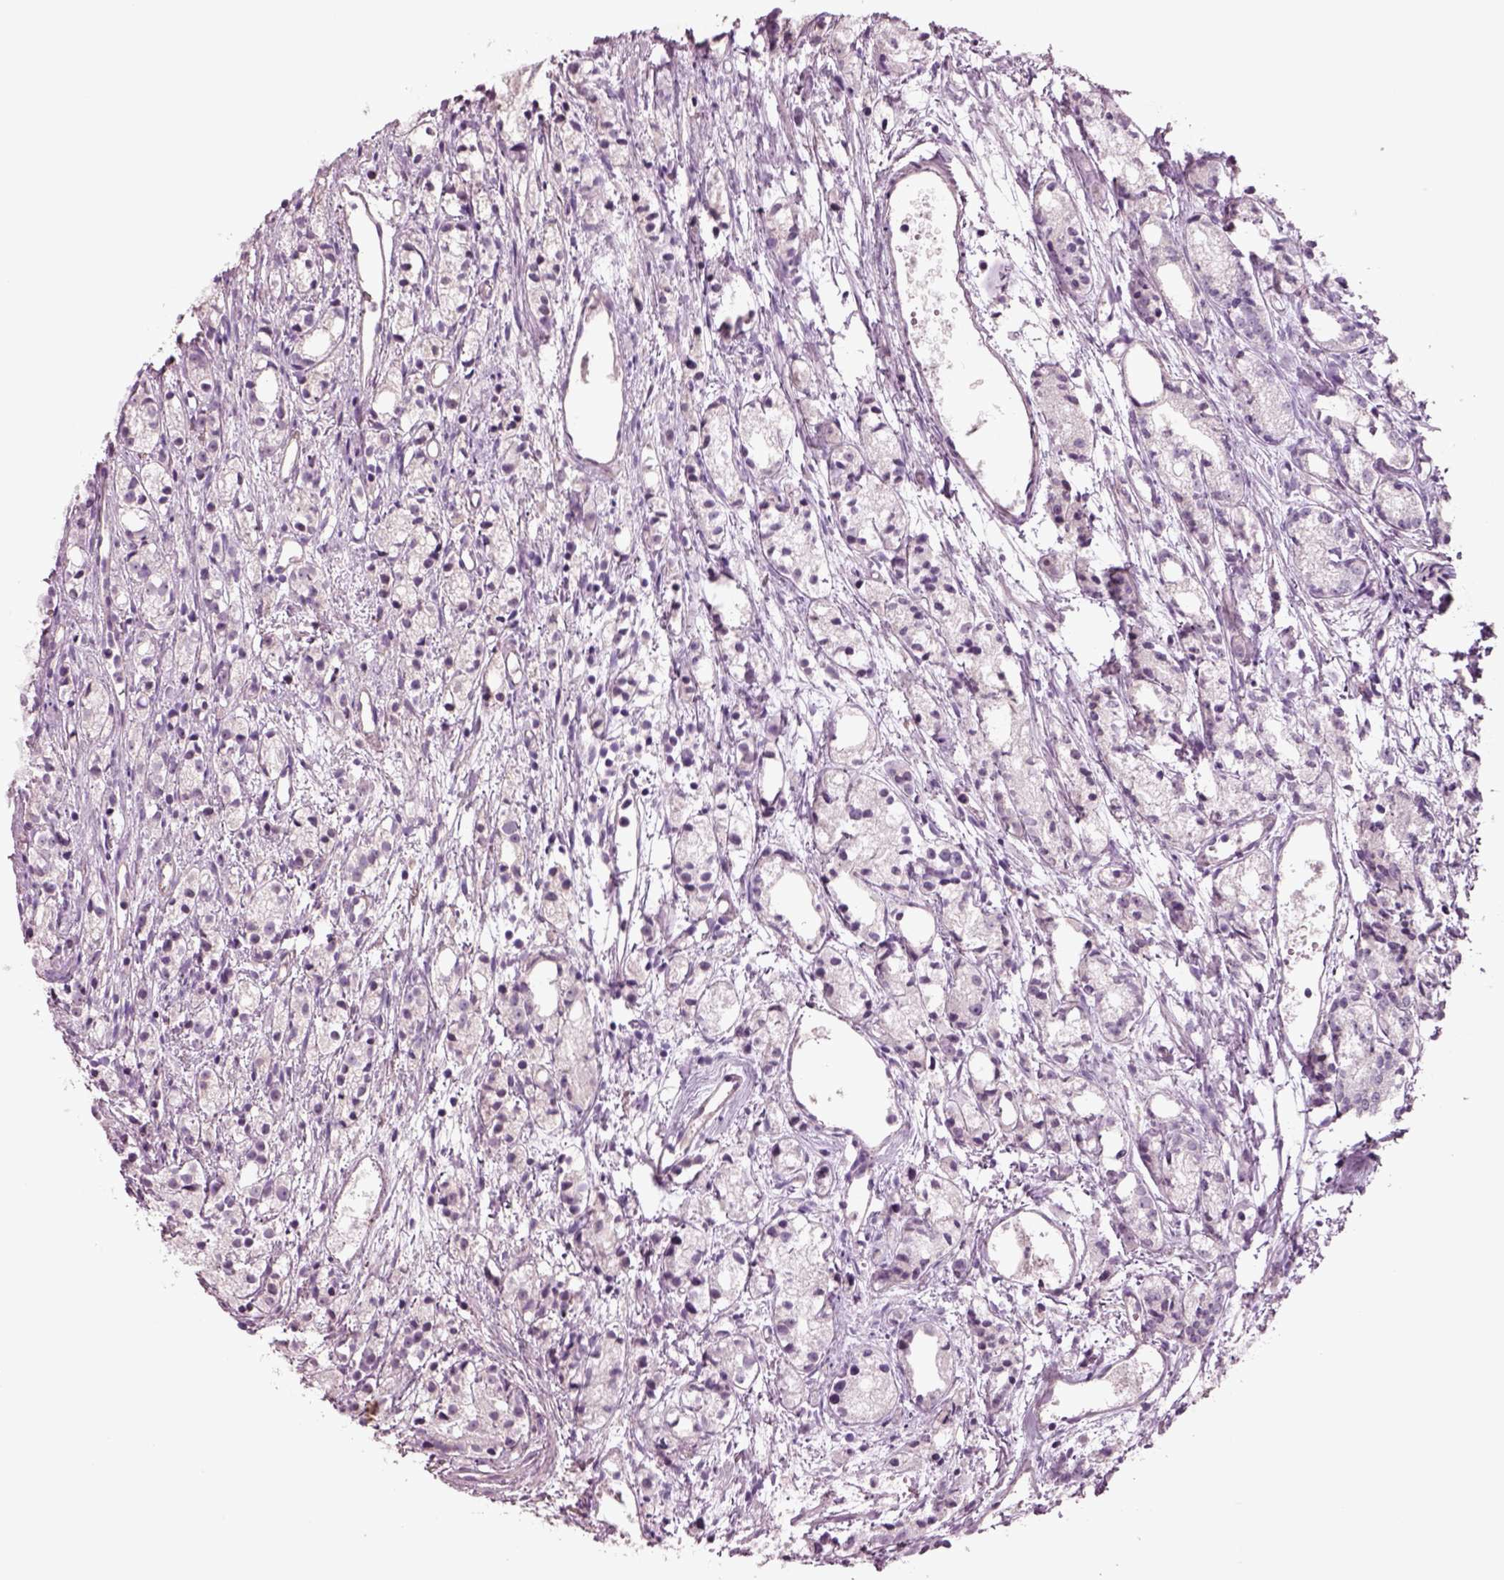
{"staining": {"intensity": "negative", "quantity": "none", "location": "none"}, "tissue": "prostate cancer", "cell_type": "Tumor cells", "image_type": "cancer", "snomed": [{"axis": "morphology", "description": "Adenocarcinoma, Medium grade"}, {"axis": "topography", "description": "Prostate"}], "caption": "The image exhibits no staining of tumor cells in prostate adenocarcinoma (medium-grade).", "gene": "DUOXA2", "patient": {"sex": "male", "age": 74}}